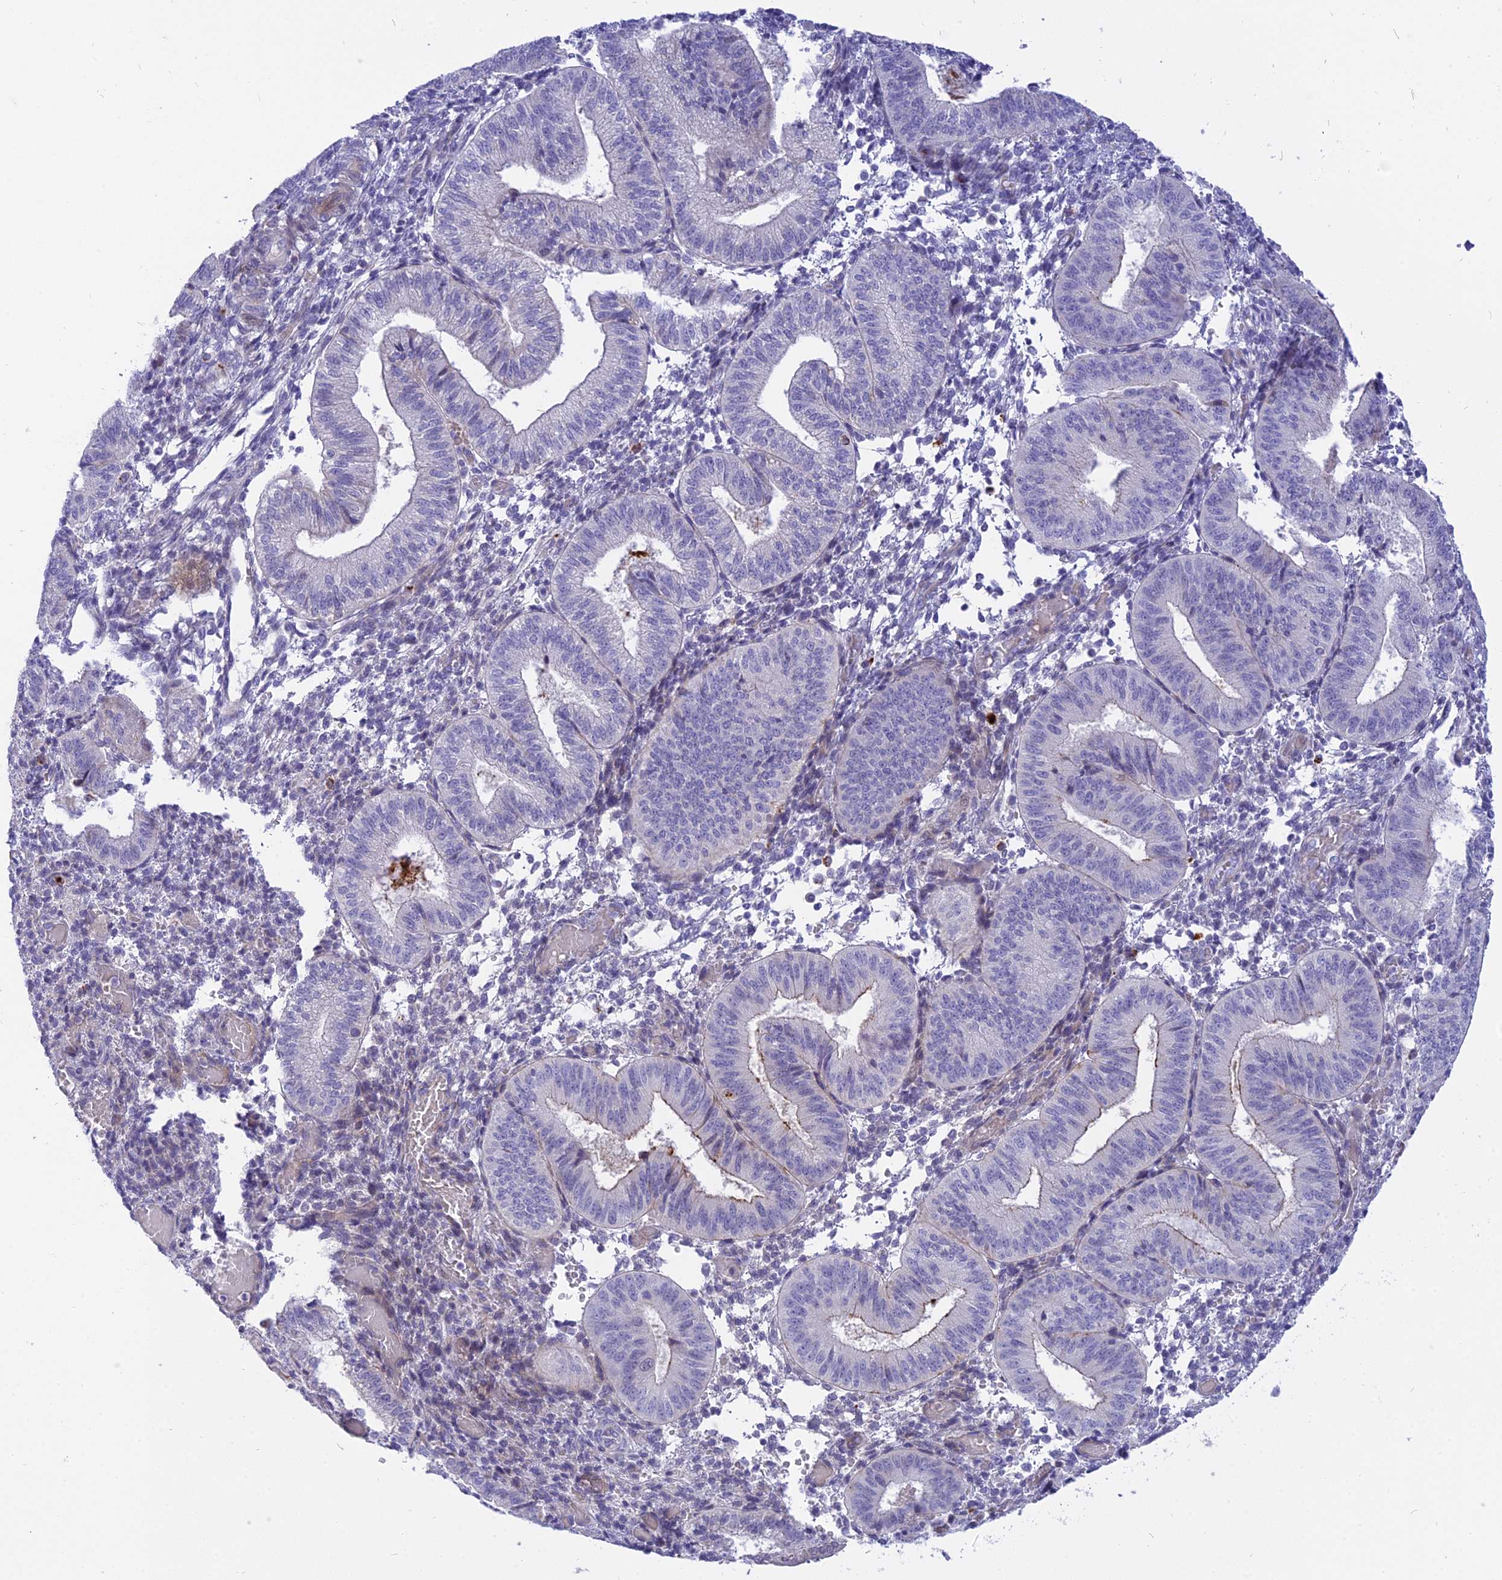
{"staining": {"intensity": "negative", "quantity": "none", "location": "none"}, "tissue": "endometrium", "cell_type": "Cells in endometrial stroma", "image_type": "normal", "snomed": [{"axis": "morphology", "description": "Normal tissue, NOS"}, {"axis": "topography", "description": "Endometrium"}], "caption": "Immunohistochemistry image of normal endometrium: endometrium stained with DAB (3,3'-diaminobenzidine) displays no significant protein positivity in cells in endometrial stroma.", "gene": "MBD3L1", "patient": {"sex": "female", "age": 34}}